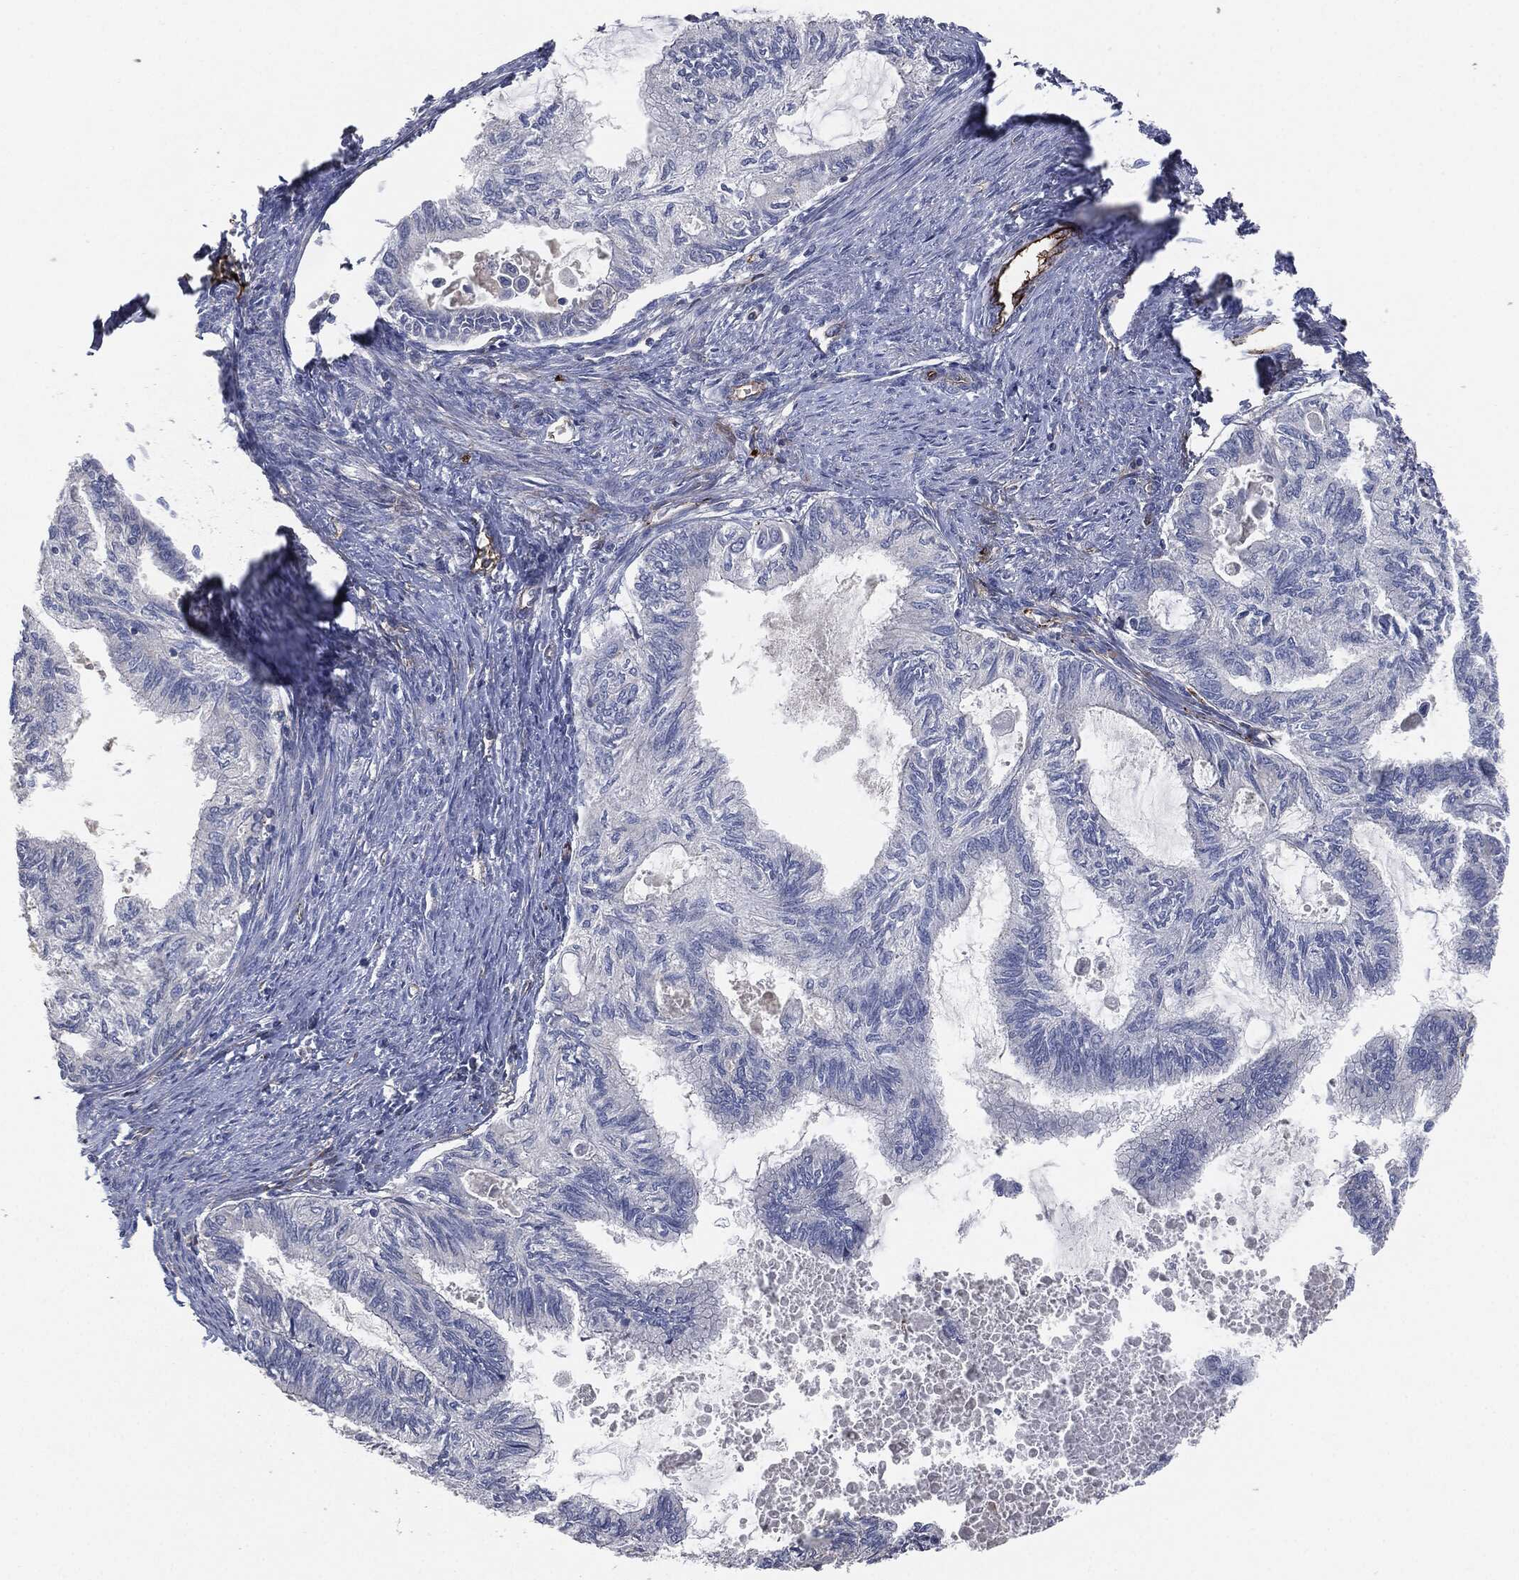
{"staining": {"intensity": "negative", "quantity": "none", "location": "none"}, "tissue": "endometrial cancer", "cell_type": "Tumor cells", "image_type": "cancer", "snomed": [{"axis": "morphology", "description": "Adenocarcinoma, NOS"}, {"axis": "topography", "description": "Endometrium"}], "caption": "Tumor cells show no significant protein staining in endometrial cancer (adenocarcinoma).", "gene": "APOB", "patient": {"sex": "female", "age": 86}}